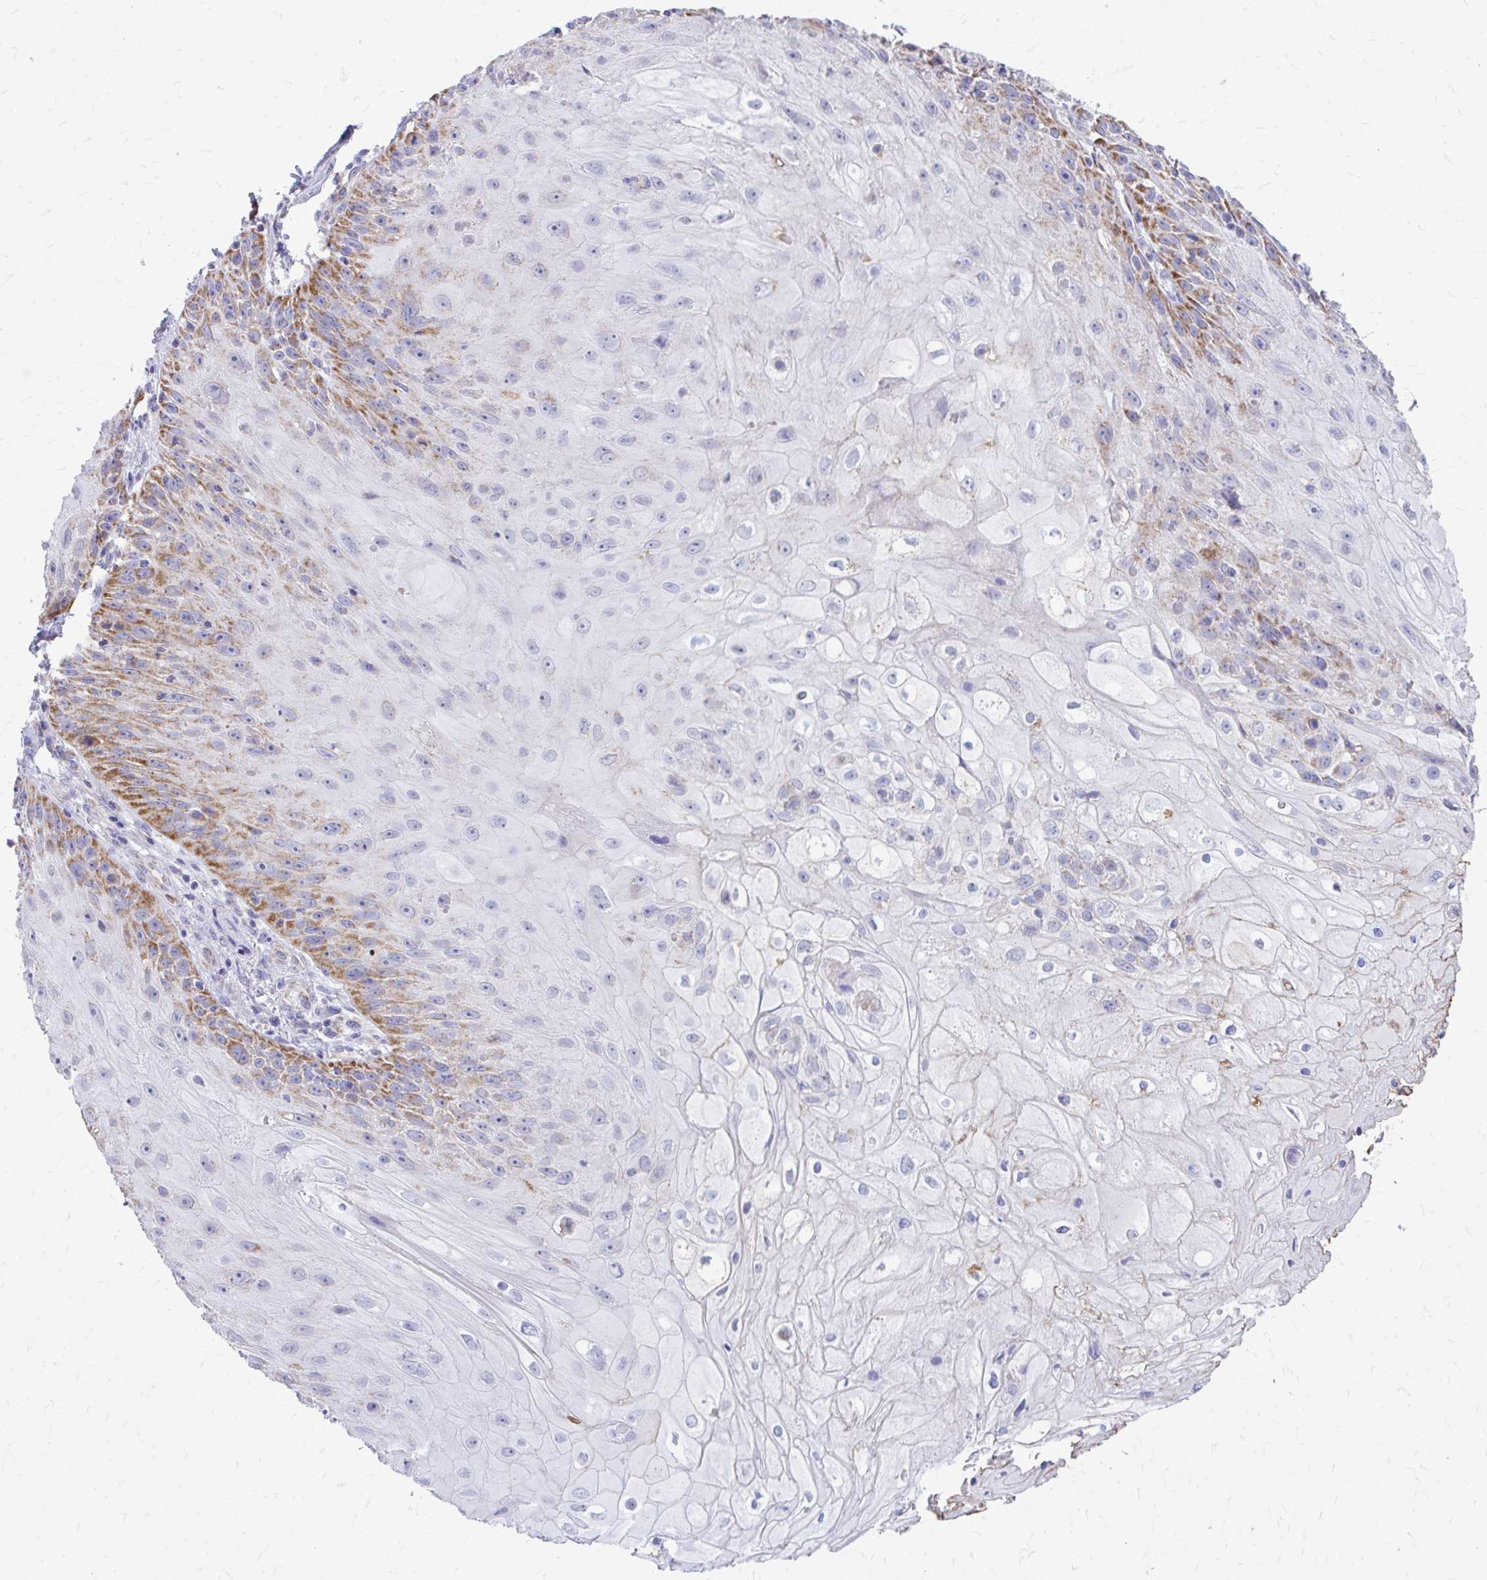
{"staining": {"intensity": "moderate", "quantity": "25%-75%", "location": "cytoplasmic/membranous"}, "tissue": "skin cancer", "cell_type": "Tumor cells", "image_type": "cancer", "snomed": [{"axis": "morphology", "description": "Squamous cell carcinoma, NOS"}, {"axis": "topography", "description": "Skin"}, {"axis": "topography", "description": "Vulva"}], "caption": "There is medium levels of moderate cytoplasmic/membranous expression in tumor cells of skin cancer (squamous cell carcinoma), as demonstrated by immunohistochemical staining (brown color).", "gene": "MRPL19", "patient": {"sex": "female", "age": 76}}